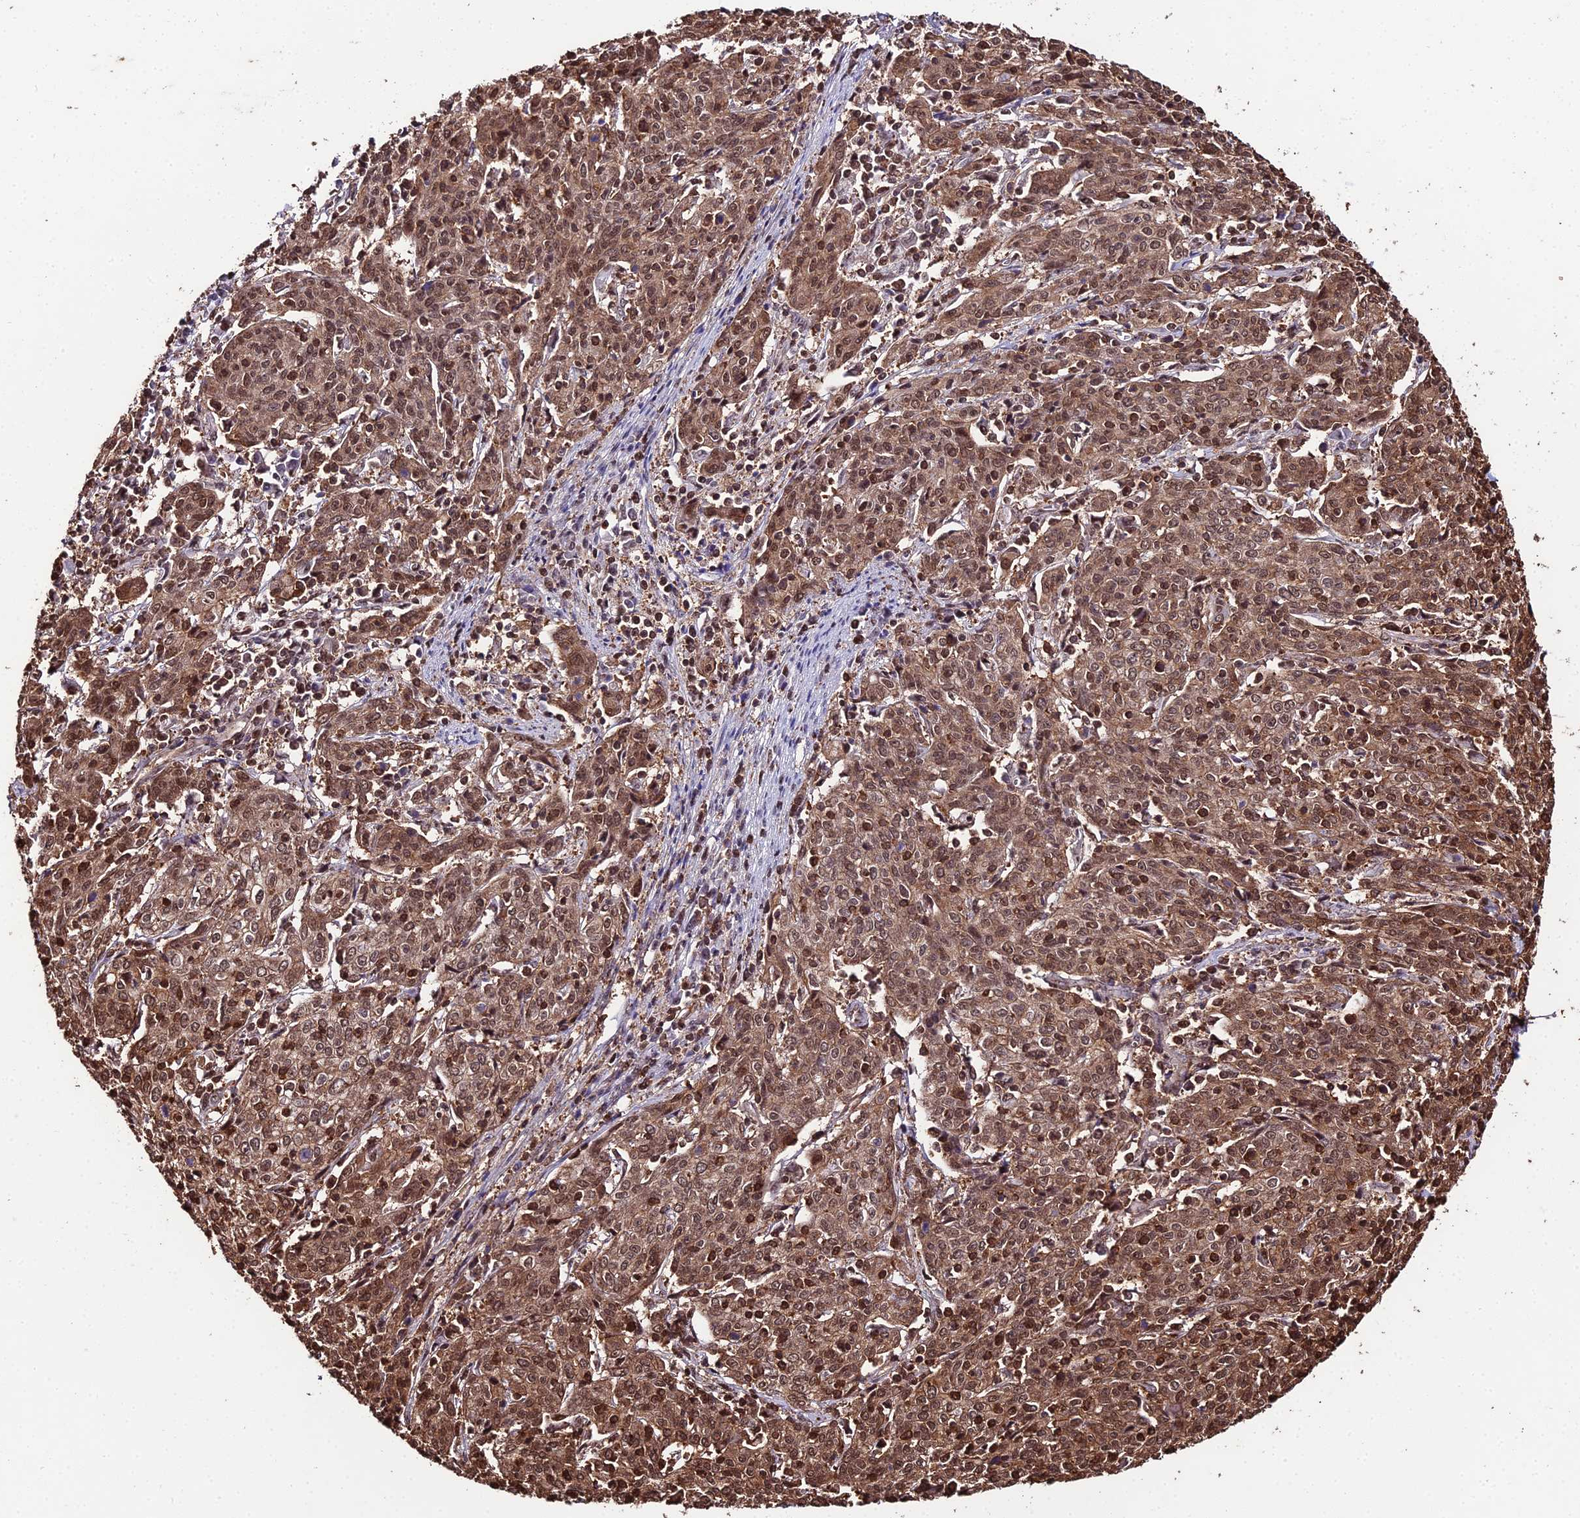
{"staining": {"intensity": "moderate", "quantity": ">75%", "location": "cytoplasmic/membranous,nuclear"}, "tissue": "cervical cancer", "cell_type": "Tumor cells", "image_type": "cancer", "snomed": [{"axis": "morphology", "description": "Squamous cell carcinoma, NOS"}, {"axis": "topography", "description": "Cervix"}], "caption": "This micrograph reveals cervical cancer (squamous cell carcinoma) stained with immunohistochemistry to label a protein in brown. The cytoplasmic/membranous and nuclear of tumor cells show moderate positivity for the protein. Nuclei are counter-stained blue.", "gene": "PPP4C", "patient": {"sex": "female", "age": 67}}